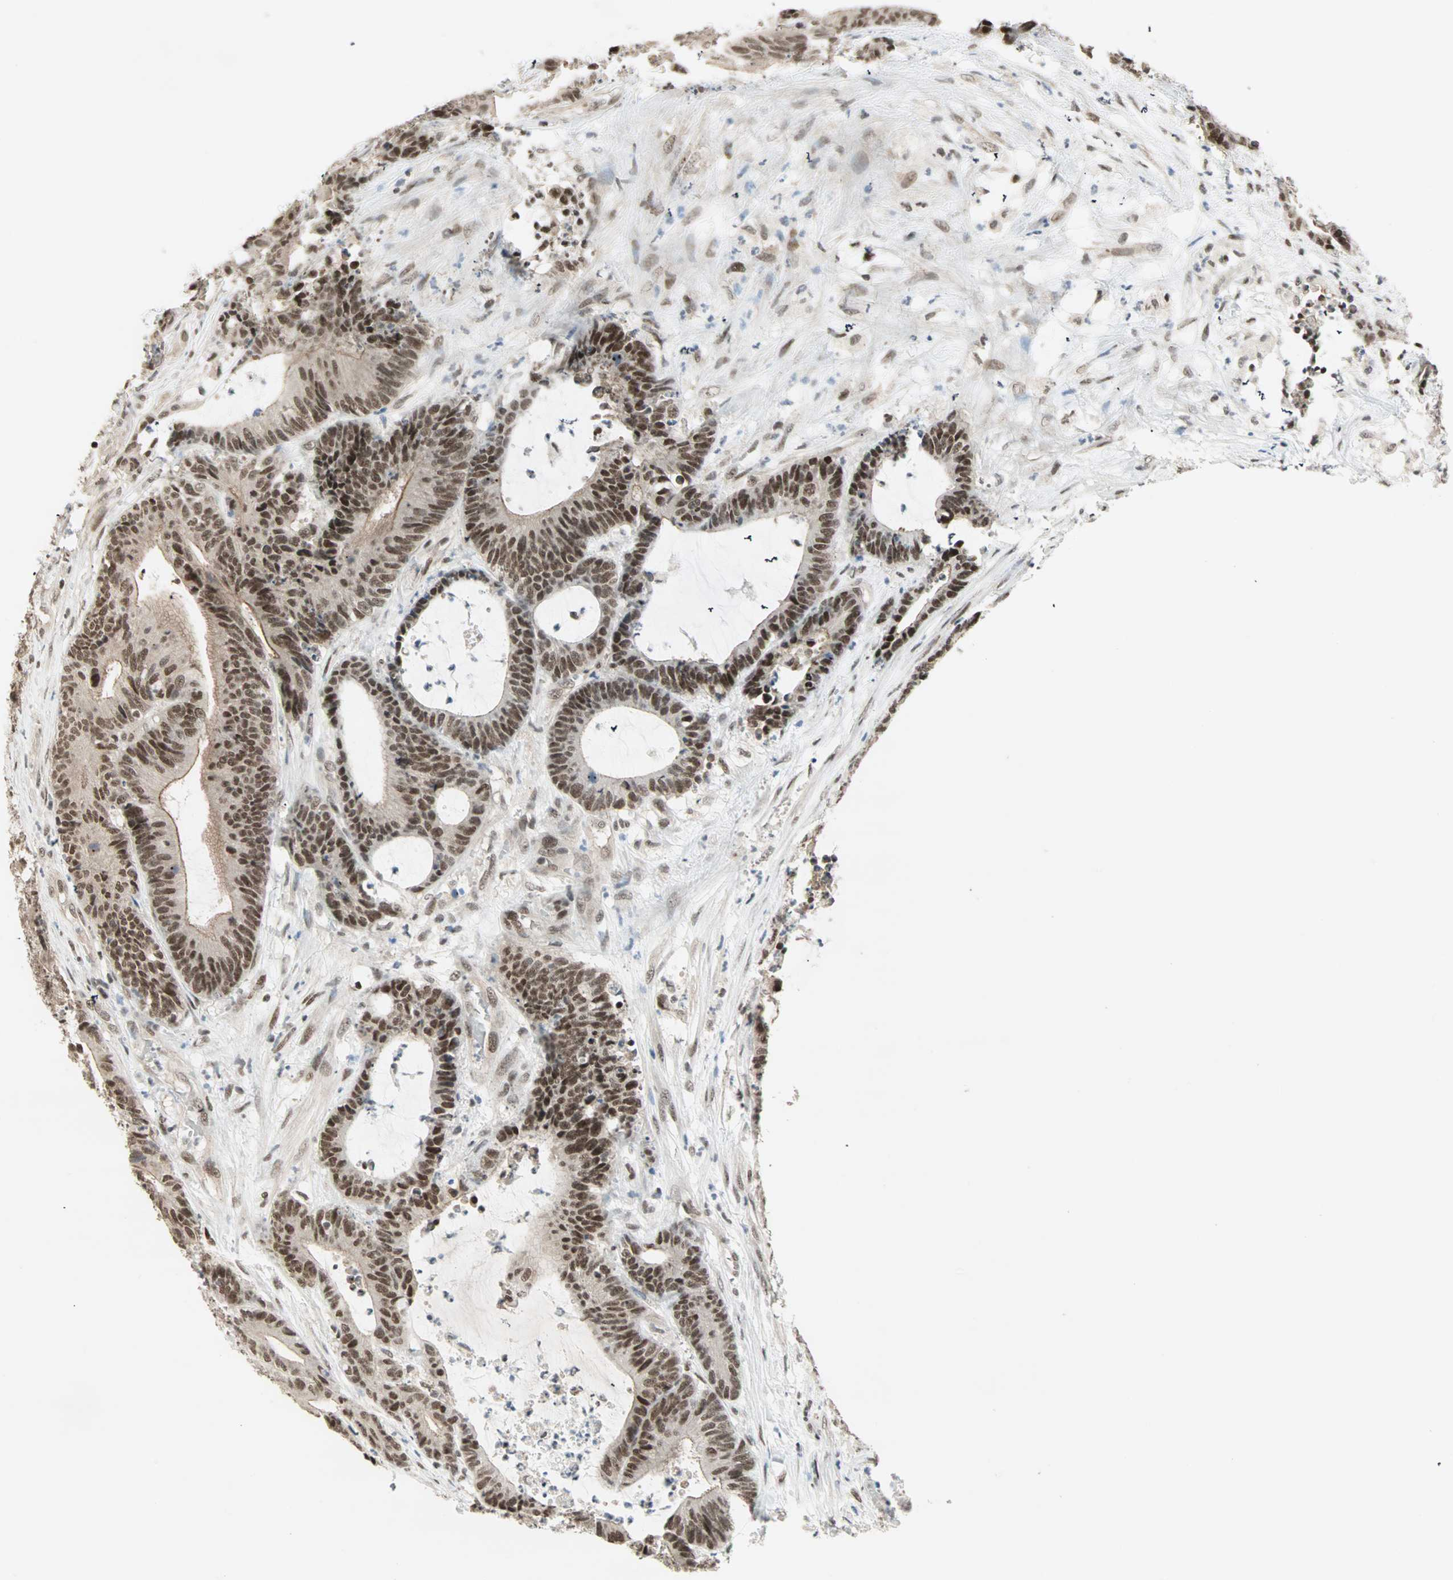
{"staining": {"intensity": "strong", "quantity": ">75%", "location": "nuclear"}, "tissue": "colorectal cancer", "cell_type": "Tumor cells", "image_type": "cancer", "snomed": [{"axis": "morphology", "description": "Adenocarcinoma, NOS"}, {"axis": "topography", "description": "Colon"}], "caption": "Strong nuclear positivity for a protein is present in approximately >75% of tumor cells of adenocarcinoma (colorectal) using IHC.", "gene": "BLM", "patient": {"sex": "female", "age": 84}}